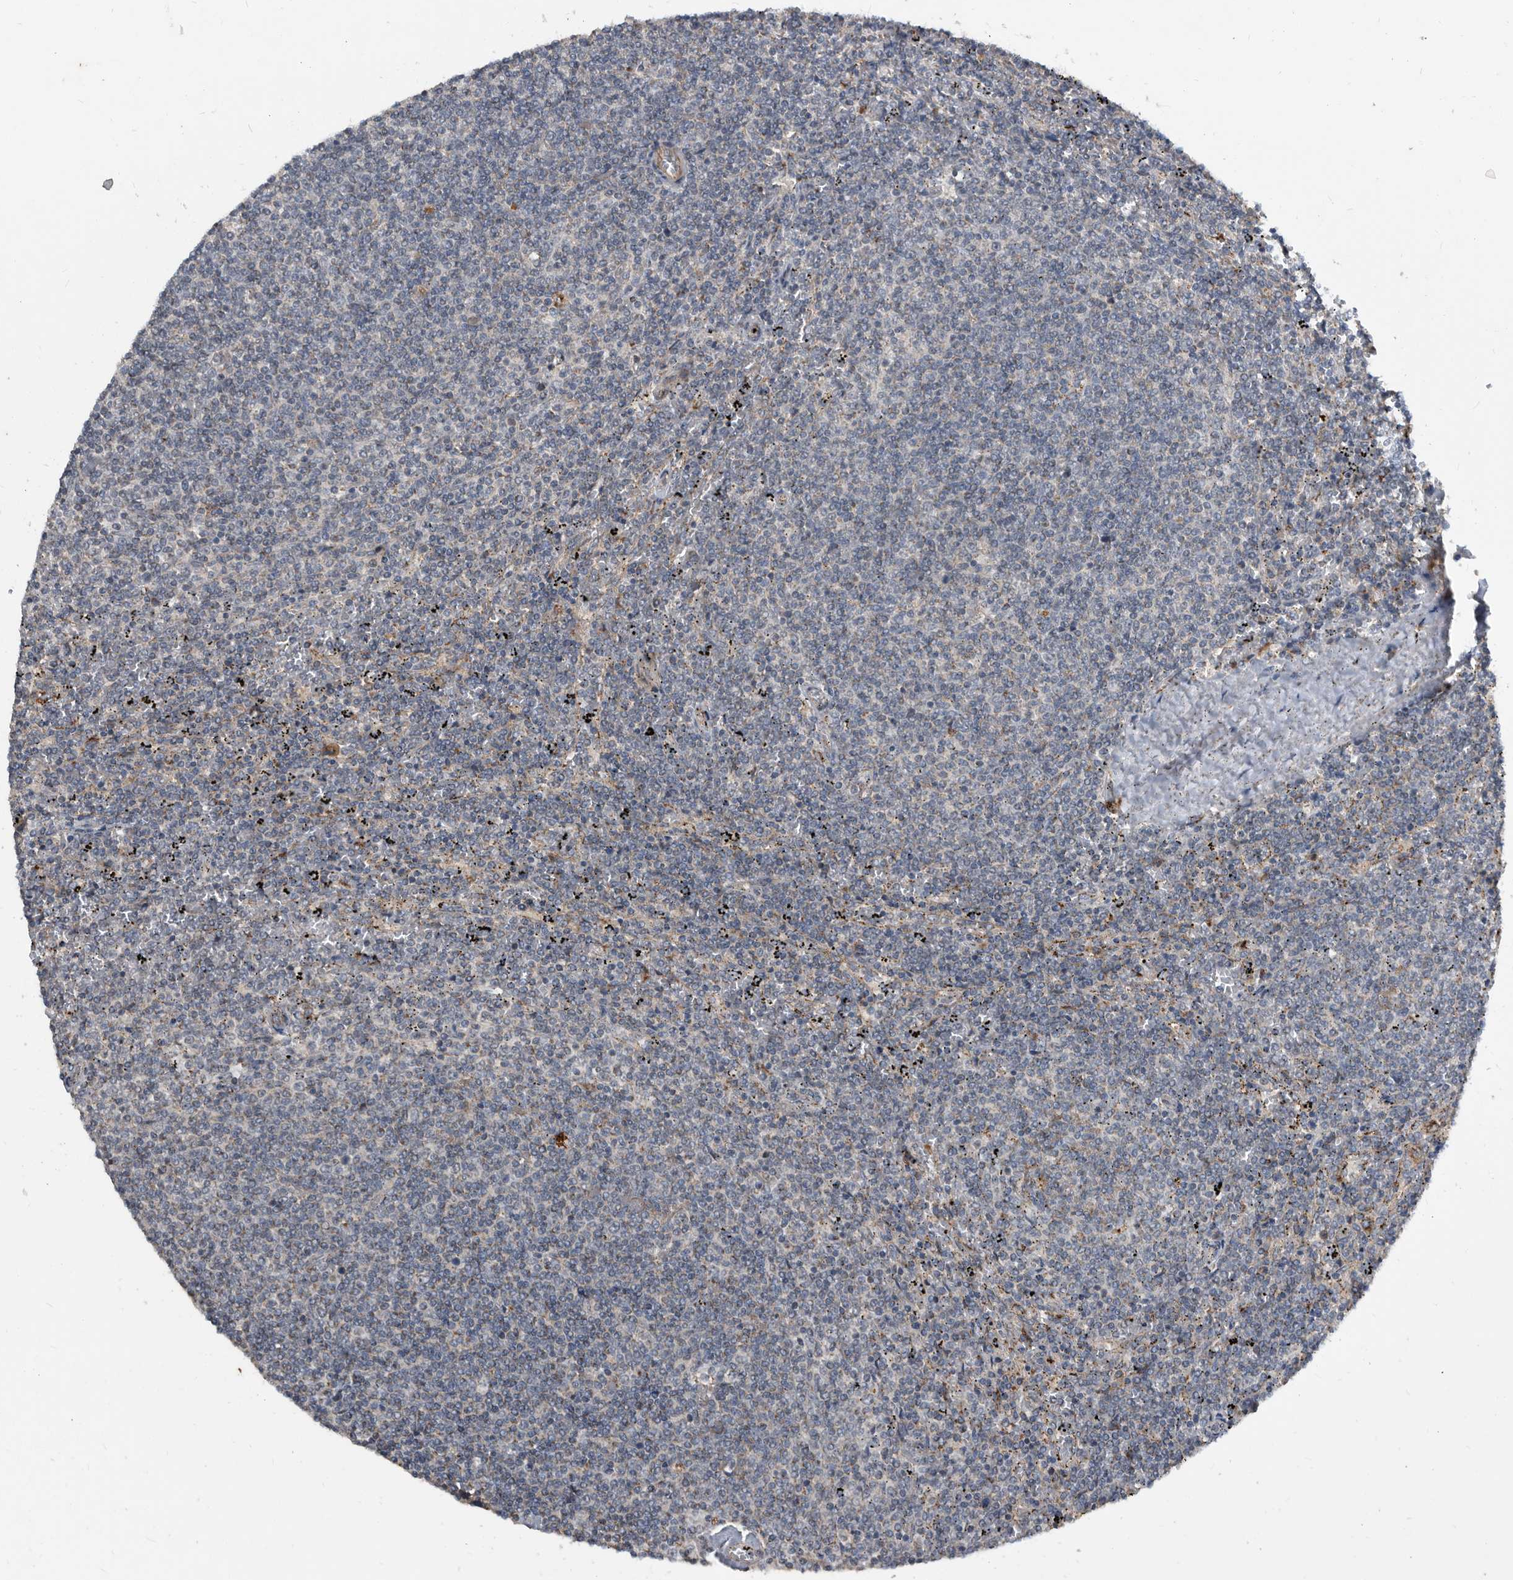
{"staining": {"intensity": "negative", "quantity": "none", "location": "none"}, "tissue": "lymphoma", "cell_type": "Tumor cells", "image_type": "cancer", "snomed": [{"axis": "morphology", "description": "Malignant lymphoma, non-Hodgkin's type, Low grade"}, {"axis": "topography", "description": "Spleen"}], "caption": "DAB immunohistochemical staining of human low-grade malignant lymphoma, non-Hodgkin's type shows no significant expression in tumor cells. The staining is performed using DAB (3,3'-diaminobenzidine) brown chromogen with nuclei counter-stained in using hematoxylin.", "gene": "PI15", "patient": {"sex": "female", "age": 50}}